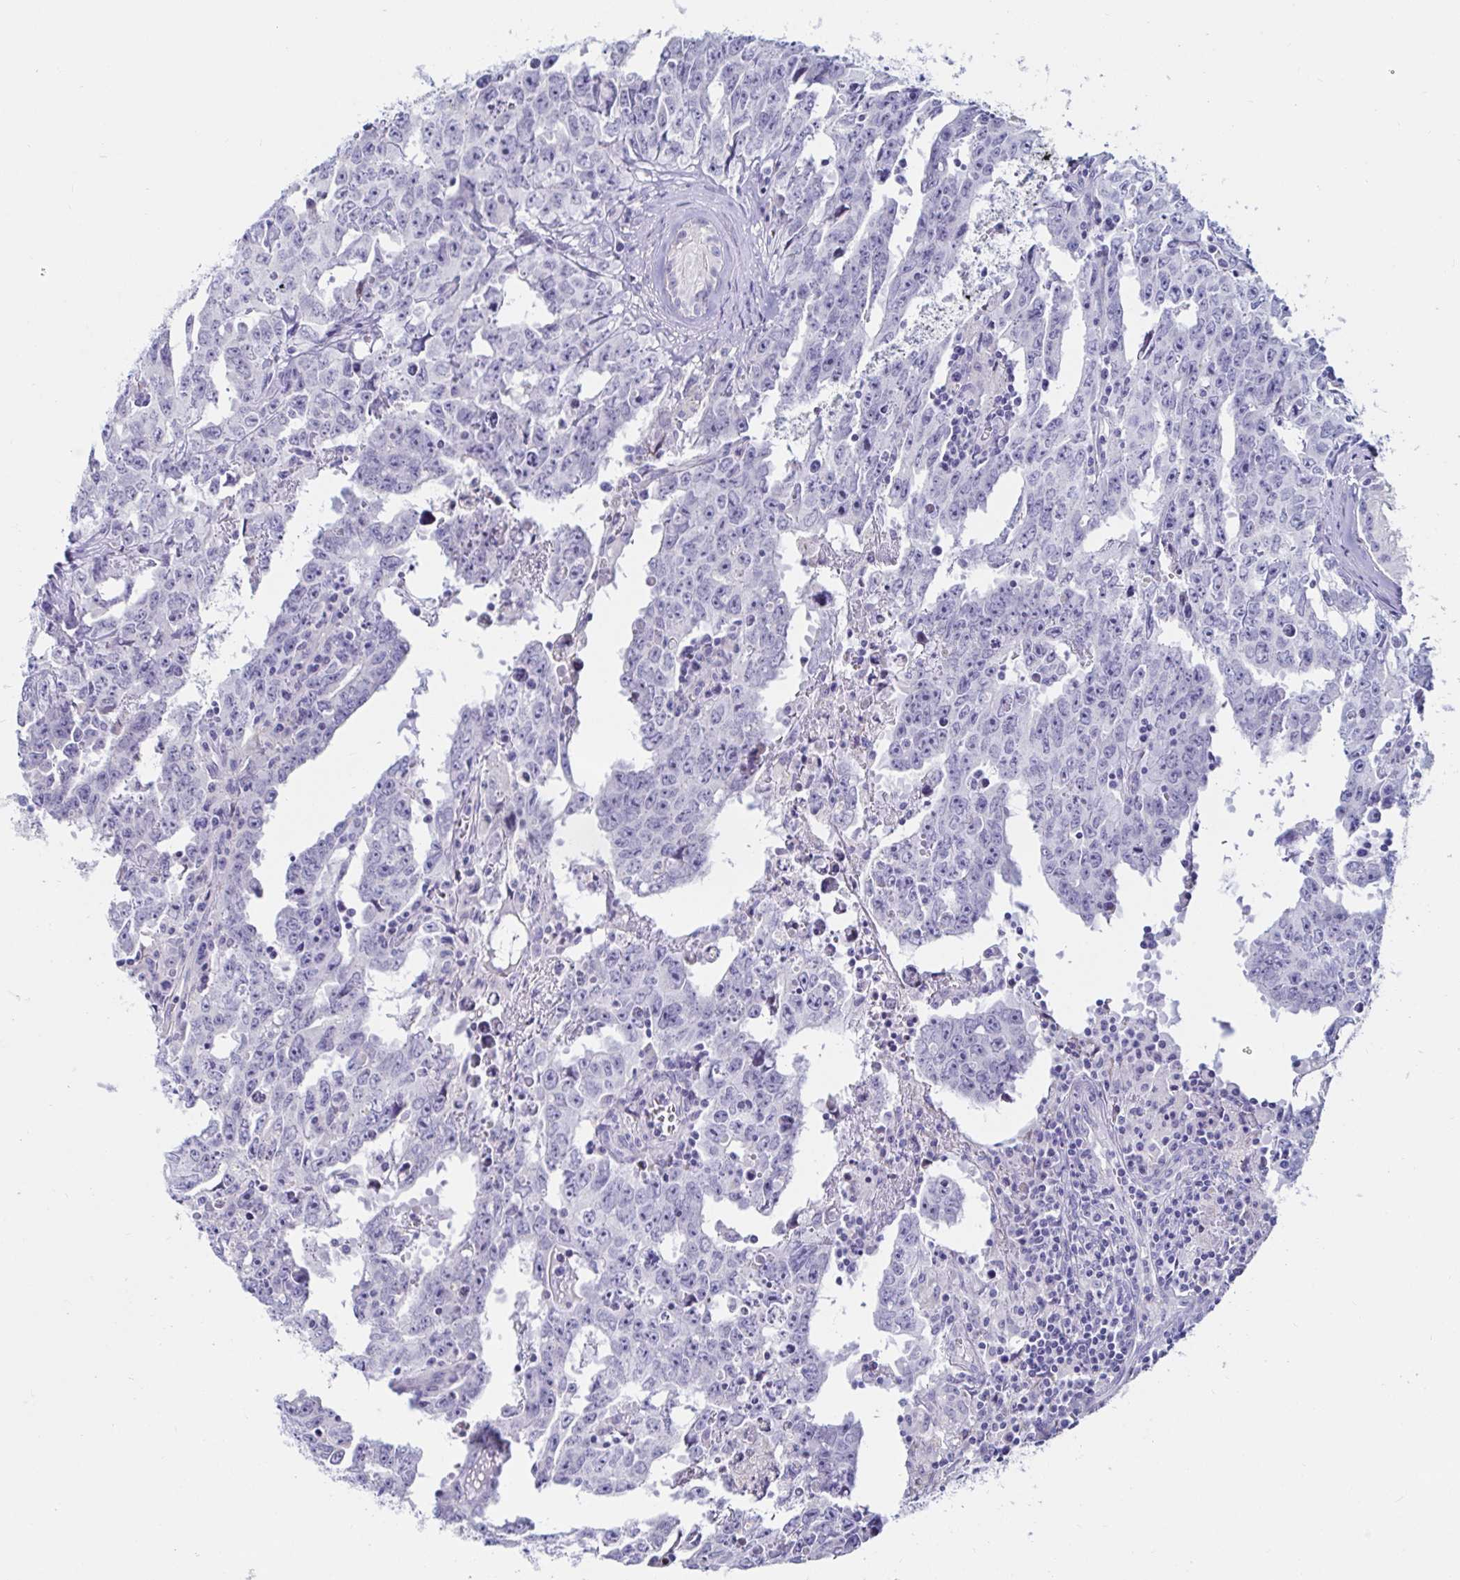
{"staining": {"intensity": "negative", "quantity": "none", "location": "none"}, "tissue": "testis cancer", "cell_type": "Tumor cells", "image_type": "cancer", "snomed": [{"axis": "morphology", "description": "Carcinoma, Embryonal, NOS"}, {"axis": "topography", "description": "Testis"}], "caption": "Immunohistochemical staining of human testis cancer (embryonal carcinoma) demonstrates no significant expression in tumor cells.", "gene": "C4orf17", "patient": {"sex": "male", "age": 22}}